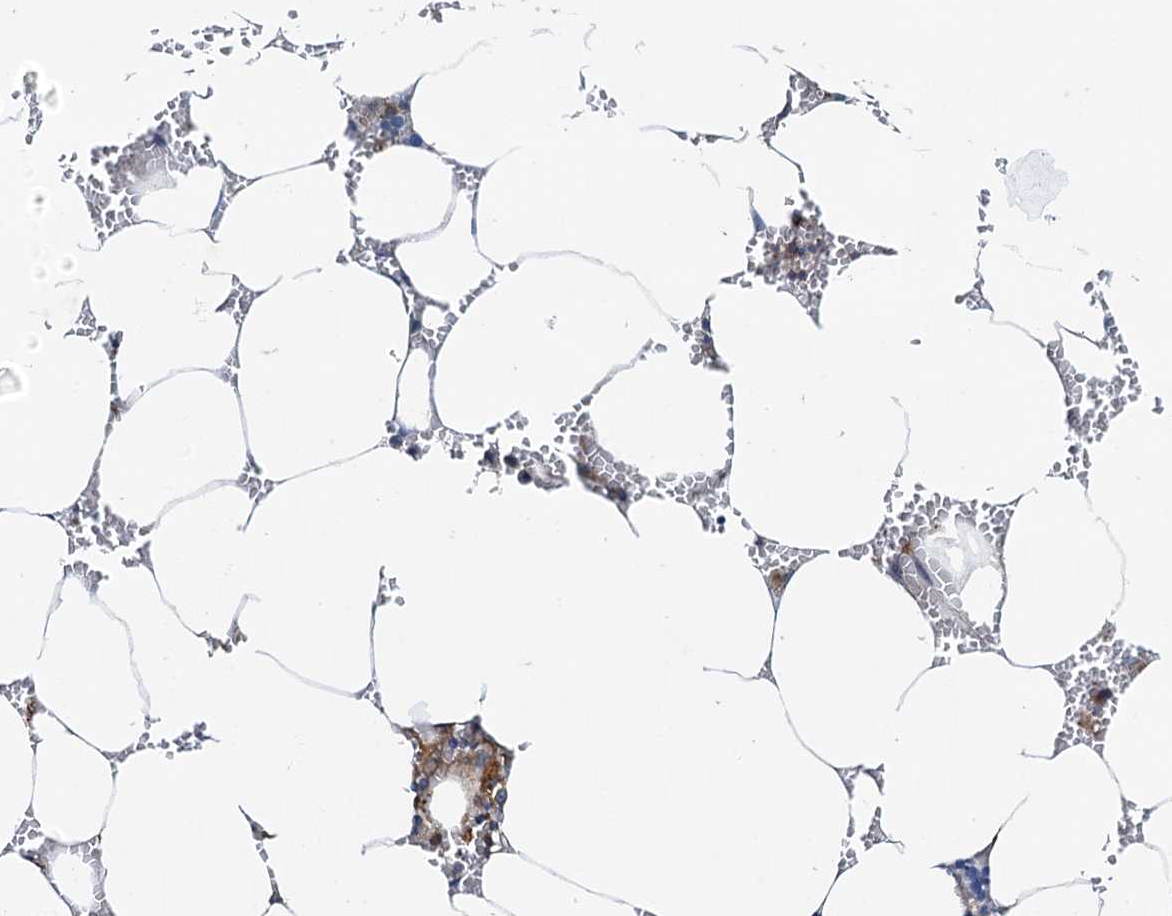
{"staining": {"intensity": "moderate", "quantity": "<25%", "location": "cytoplasmic/membranous"}, "tissue": "bone marrow", "cell_type": "Hematopoietic cells", "image_type": "normal", "snomed": [{"axis": "morphology", "description": "Normal tissue, NOS"}, {"axis": "topography", "description": "Bone marrow"}], "caption": "Bone marrow stained with DAB immunohistochemistry (IHC) reveals low levels of moderate cytoplasmic/membranous positivity in approximately <25% of hematopoietic cells.", "gene": "EFL1", "patient": {"sex": "male", "age": 70}}